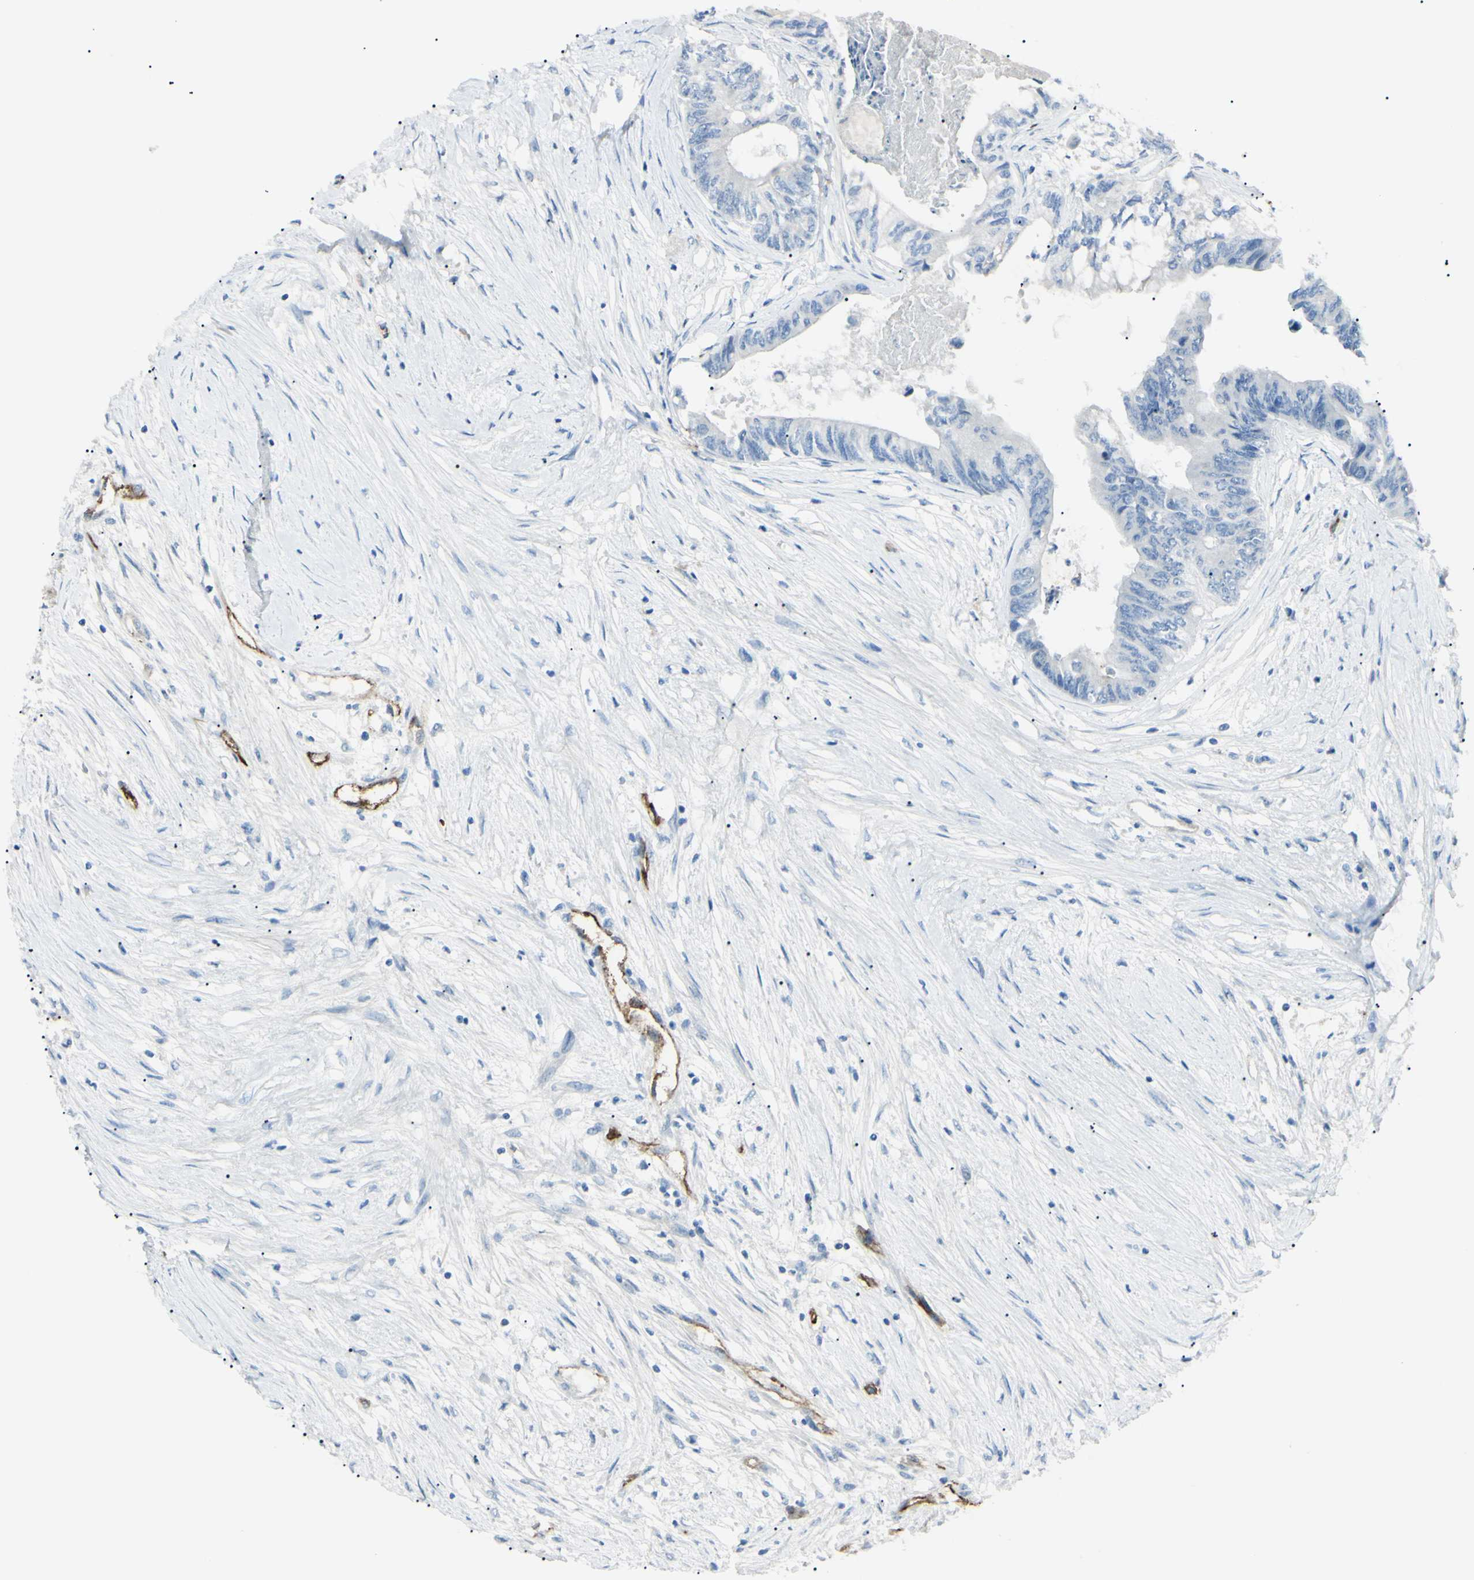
{"staining": {"intensity": "negative", "quantity": "none", "location": "none"}, "tissue": "colorectal cancer", "cell_type": "Tumor cells", "image_type": "cancer", "snomed": [{"axis": "morphology", "description": "Adenocarcinoma, NOS"}, {"axis": "topography", "description": "Rectum"}], "caption": "Immunohistochemical staining of human colorectal adenocarcinoma reveals no significant expression in tumor cells.", "gene": "FOLH1", "patient": {"sex": "male", "age": 63}}